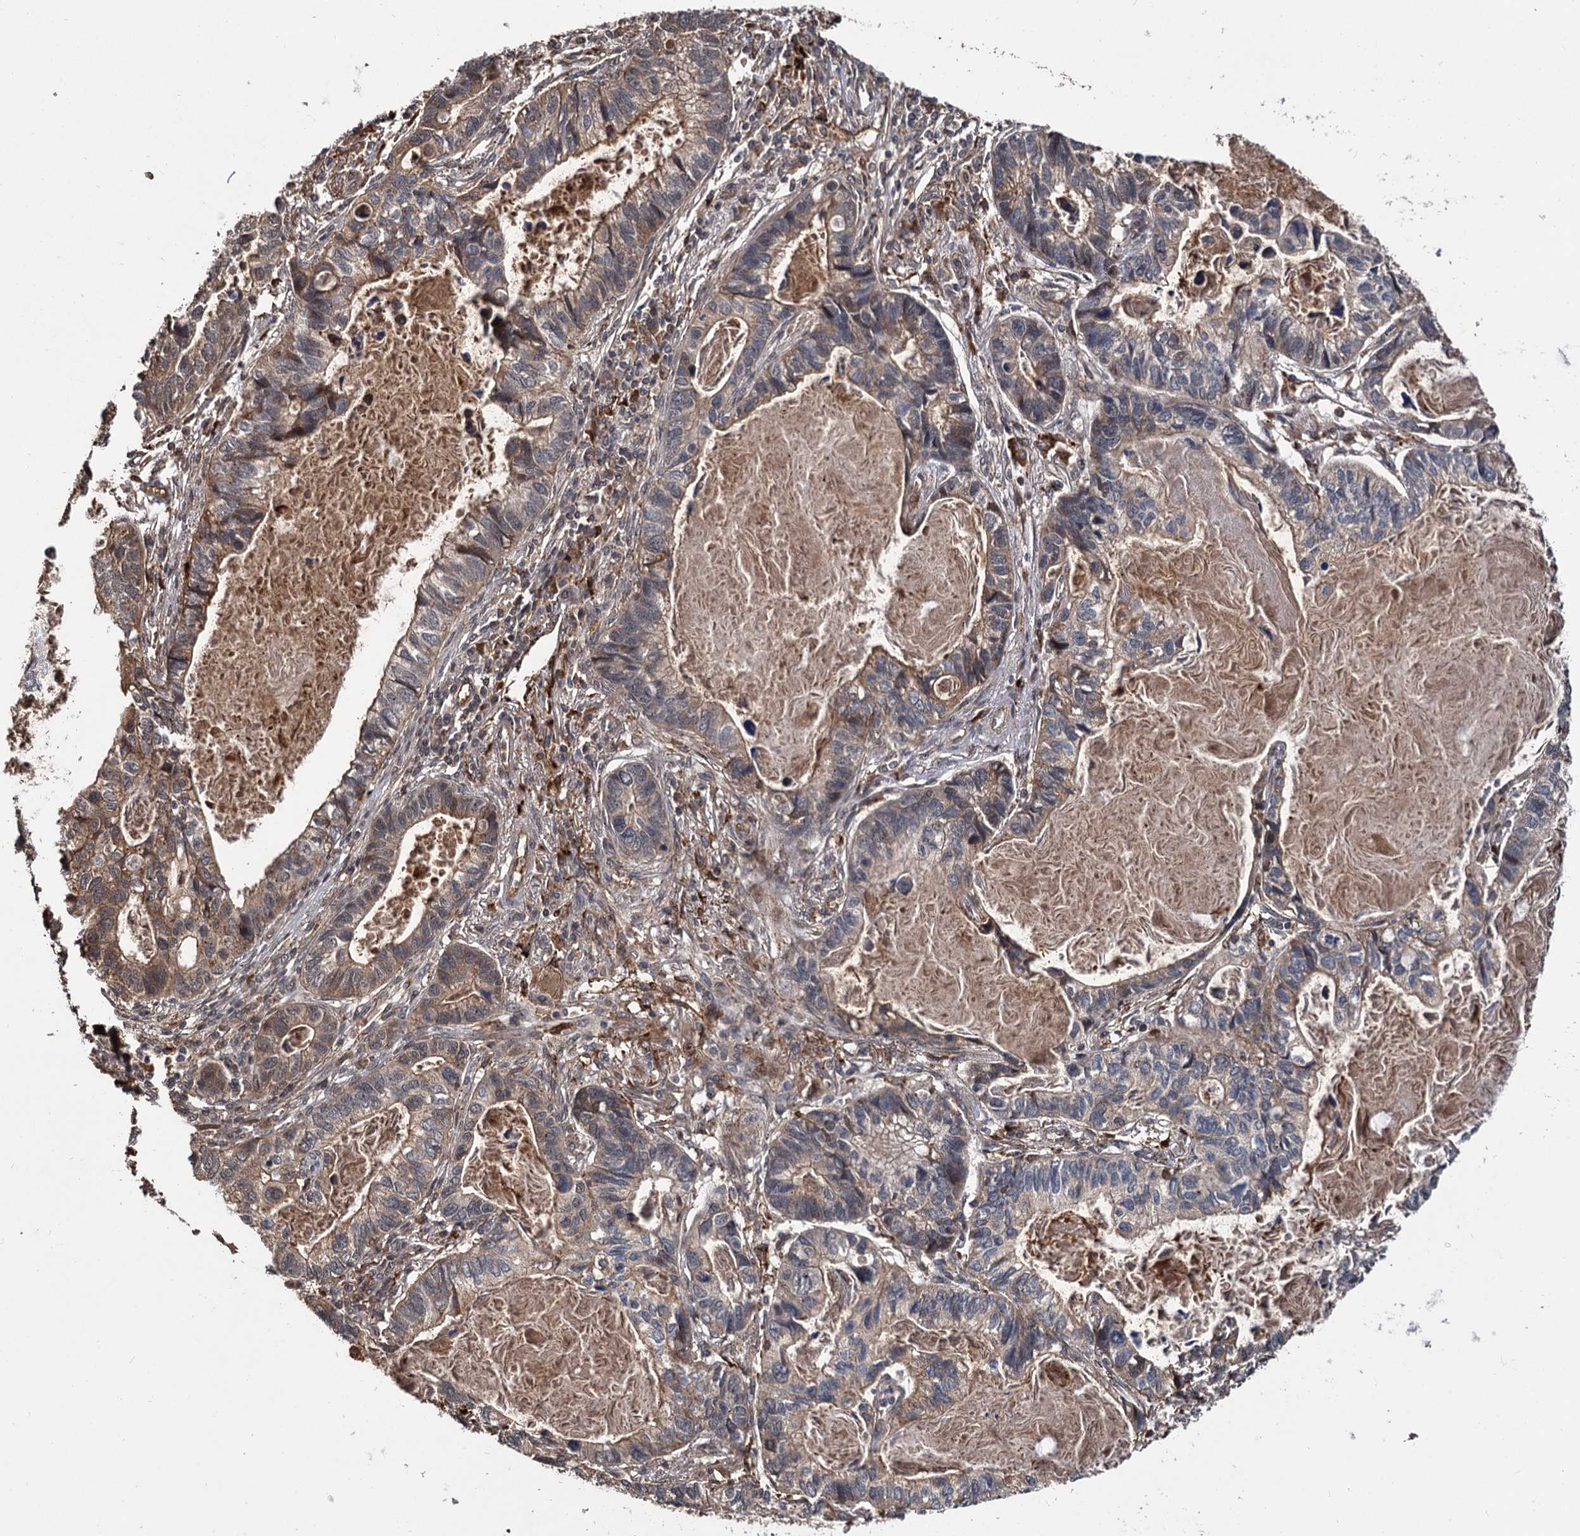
{"staining": {"intensity": "weak", "quantity": "25%-75%", "location": "cytoplasmic/membranous"}, "tissue": "lung cancer", "cell_type": "Tumor cells", "image_type": "cancer", "snomed": [{"axis": "morphology", "description": "Adenocarcinoma, NOS"}, {"axis": "topography", "description": "Lung"}], "caption": "DAB immunohistochemical staining of human adenocarcinoma (lung) exhibits weak cytoplasmic/membranous protein expression in approximately 25%-75% of tumor cells. (IHC, brightfield microscopy, high magnification).", "gene": "CEP192", "patient": {"sex": "male", "age": 67}}